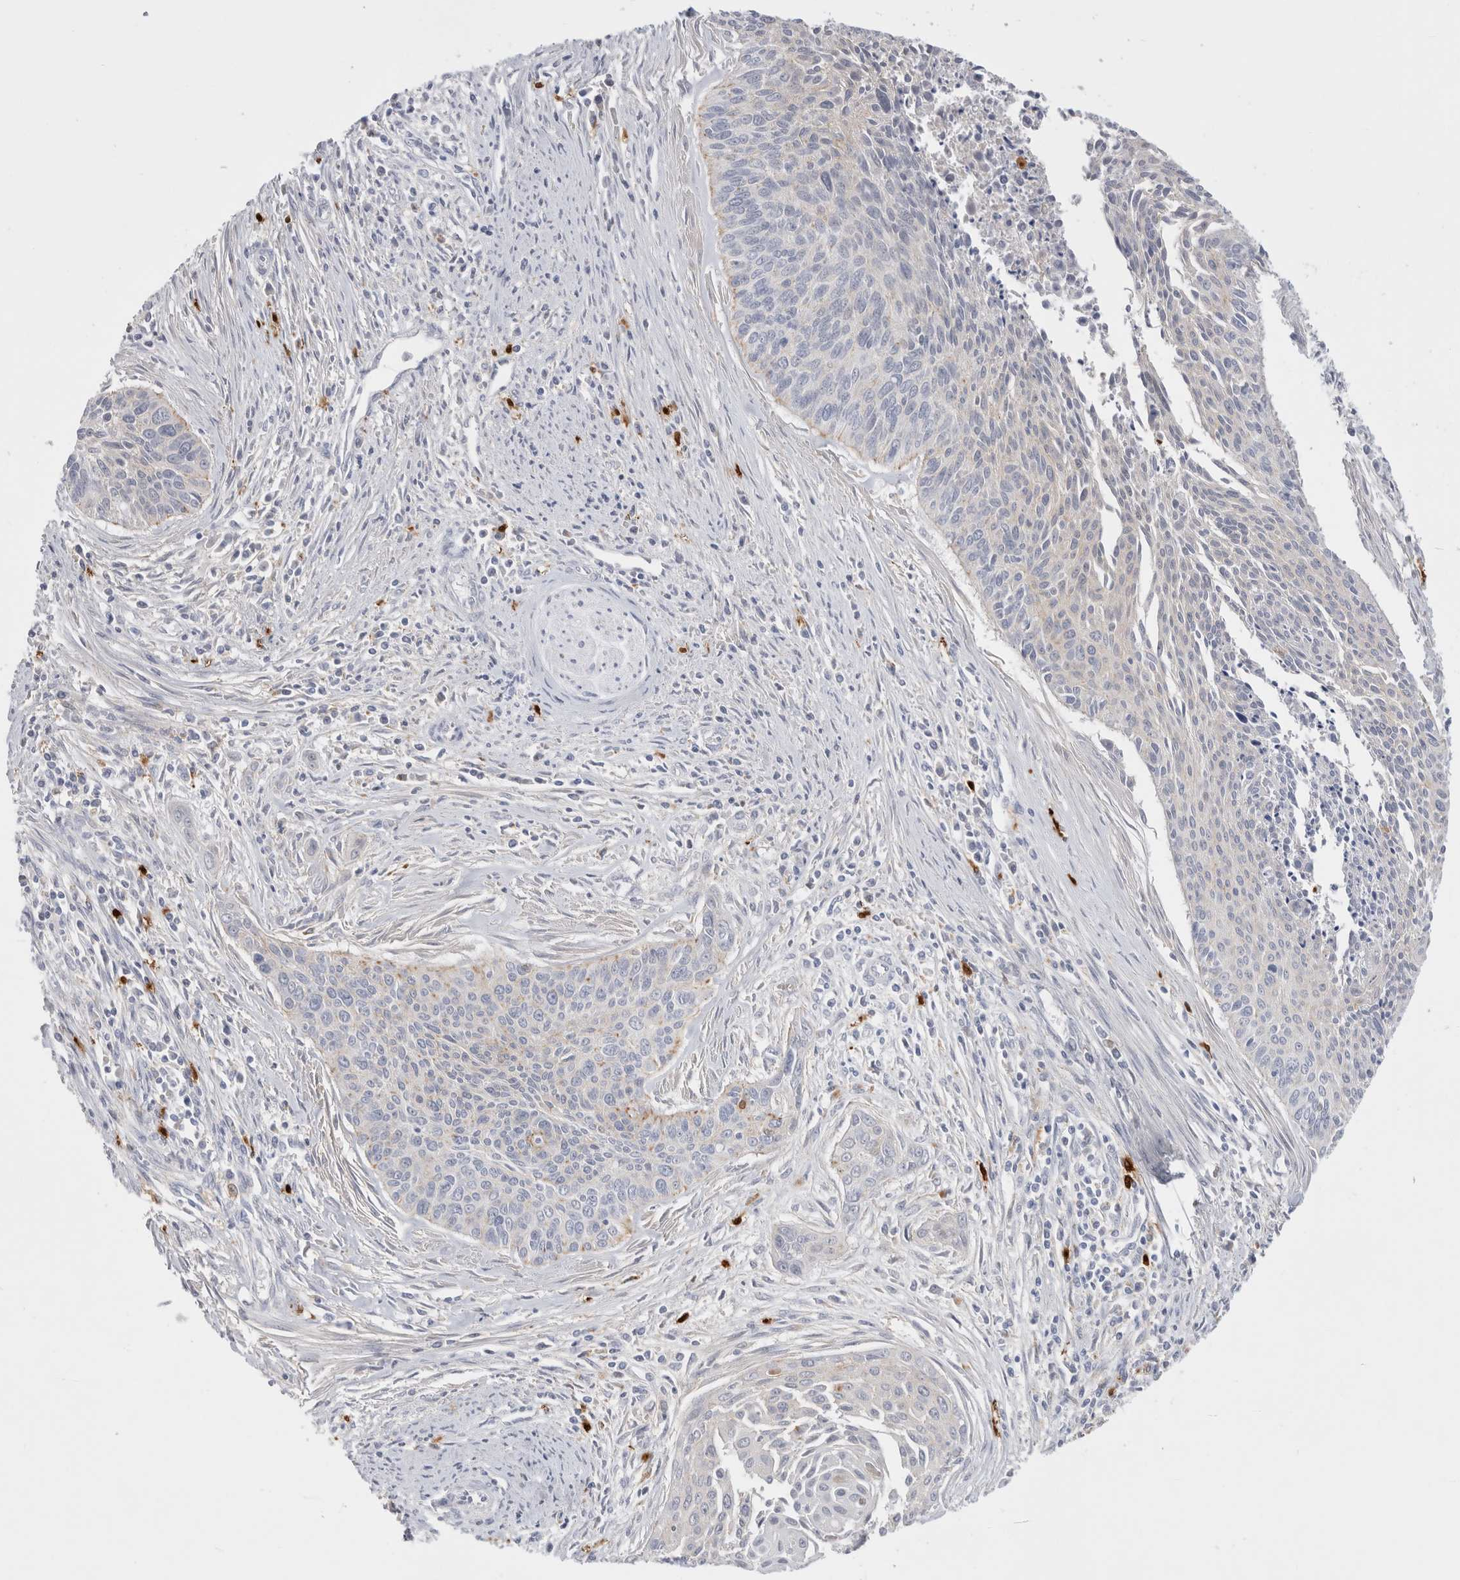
{"staining": {"intensity": "weak", "quantity": "<25%", "location": "cytoplasmic/membranous"}, "tissue": "cervical cancer", "cell_type": "Tumor cells", "image_type": "cancer", "snomed": [{"axis": "morphology", "description": "Squamous cell carcinoma, NOS"}, {"axis": "topography", "description": "Cervix"}], "caption": "Squamous cell carcinoma (cervical) stained for a protein using IHC reveals no staining tumor cells.", "gene": "HPGDS", "patient": {"sex": "female", "age": 55}}